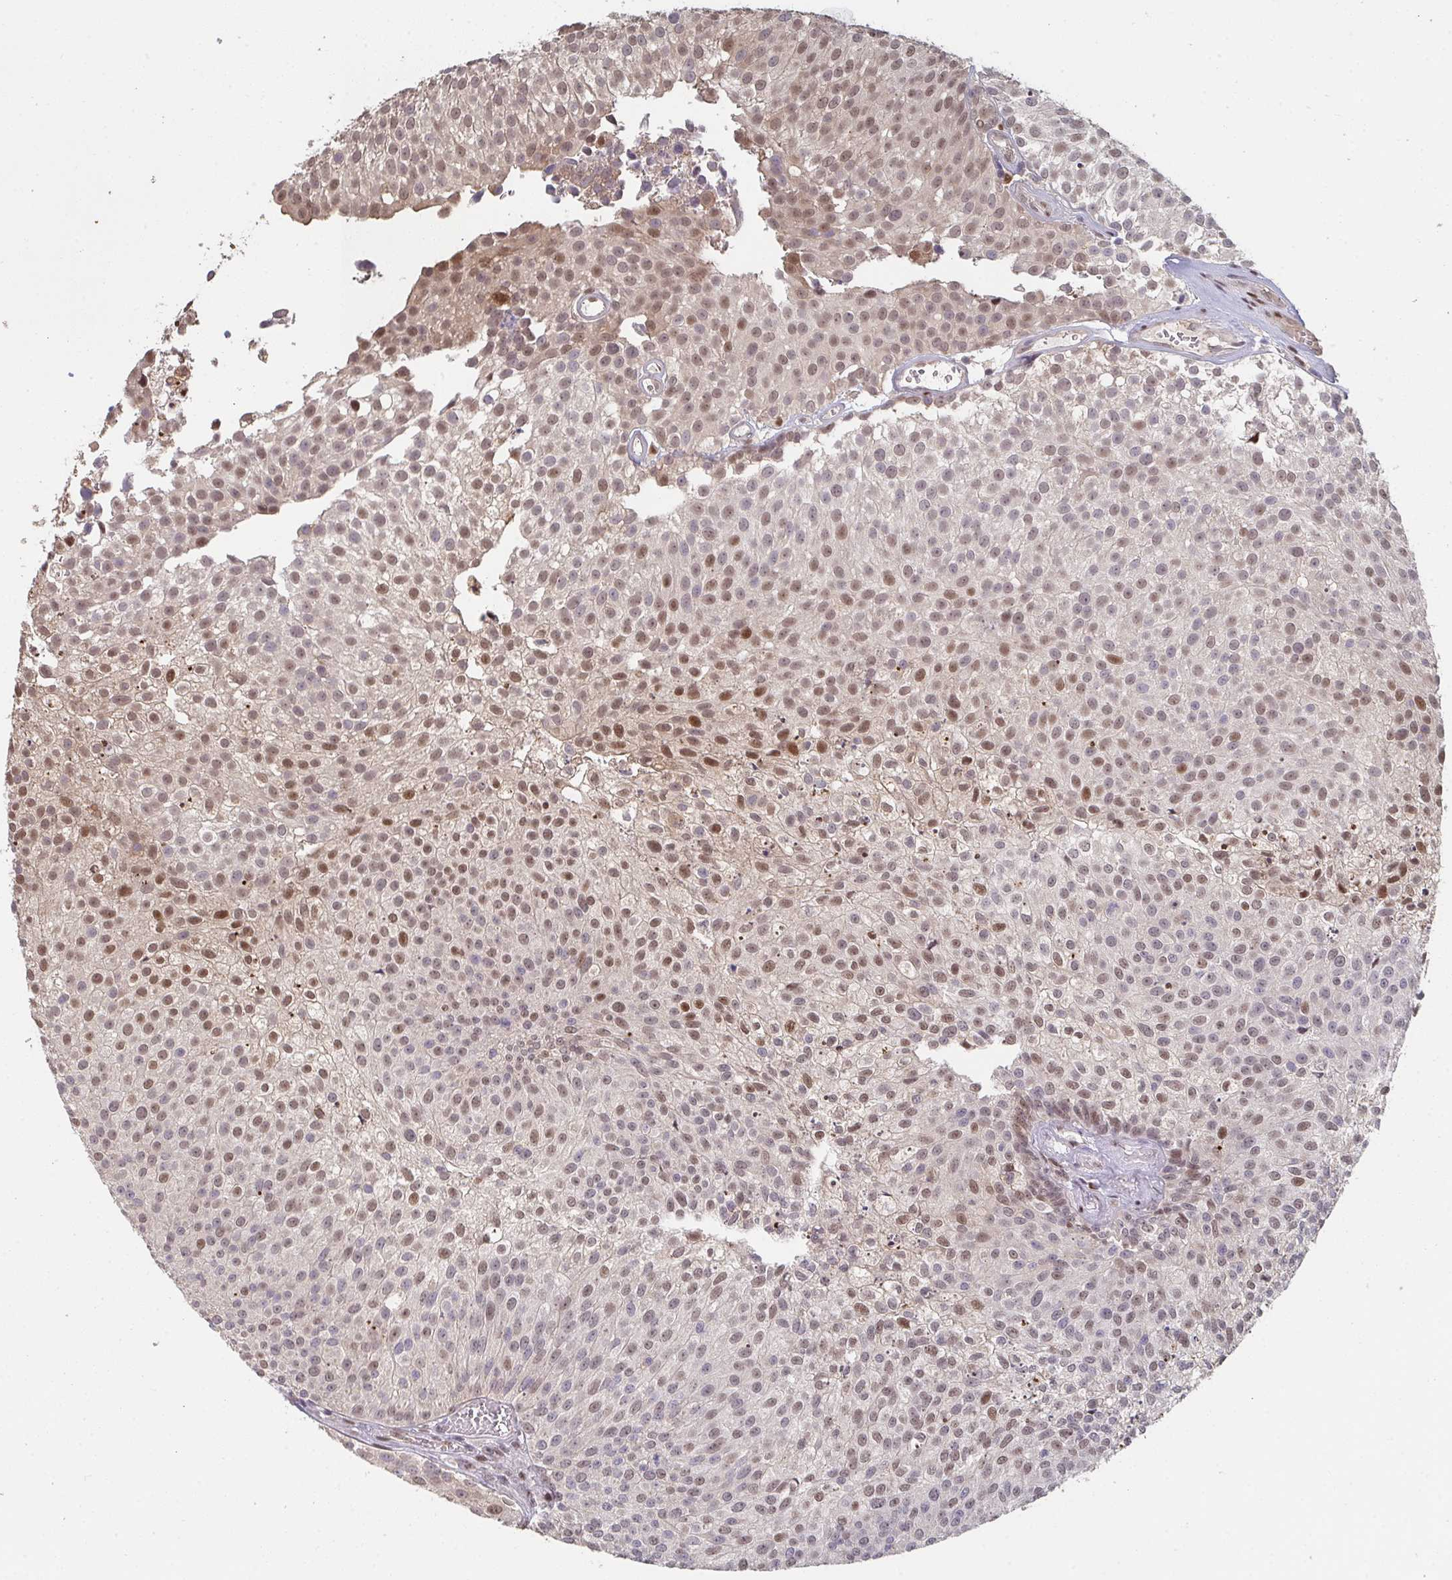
{"staining": {"intensity": "moderate", "quantity": ">75%", "location": "nuclear"}, "tissue": "urothelial cancer", "cell_type": "Tumor cells", "image_type": "cancer", "snomed": [{"axis": "morphology", "description": "Urothelial carcinoma, Low grade"}, {"axis": "topography", "description": "Urinary bladder"}], "caption": "Human urothelial carcinoma (low-grade) stained with a protein marker displays moderate staining in tumor cells.", "gene": "ACD", "patient": {"sex": "female", "age": 79}}